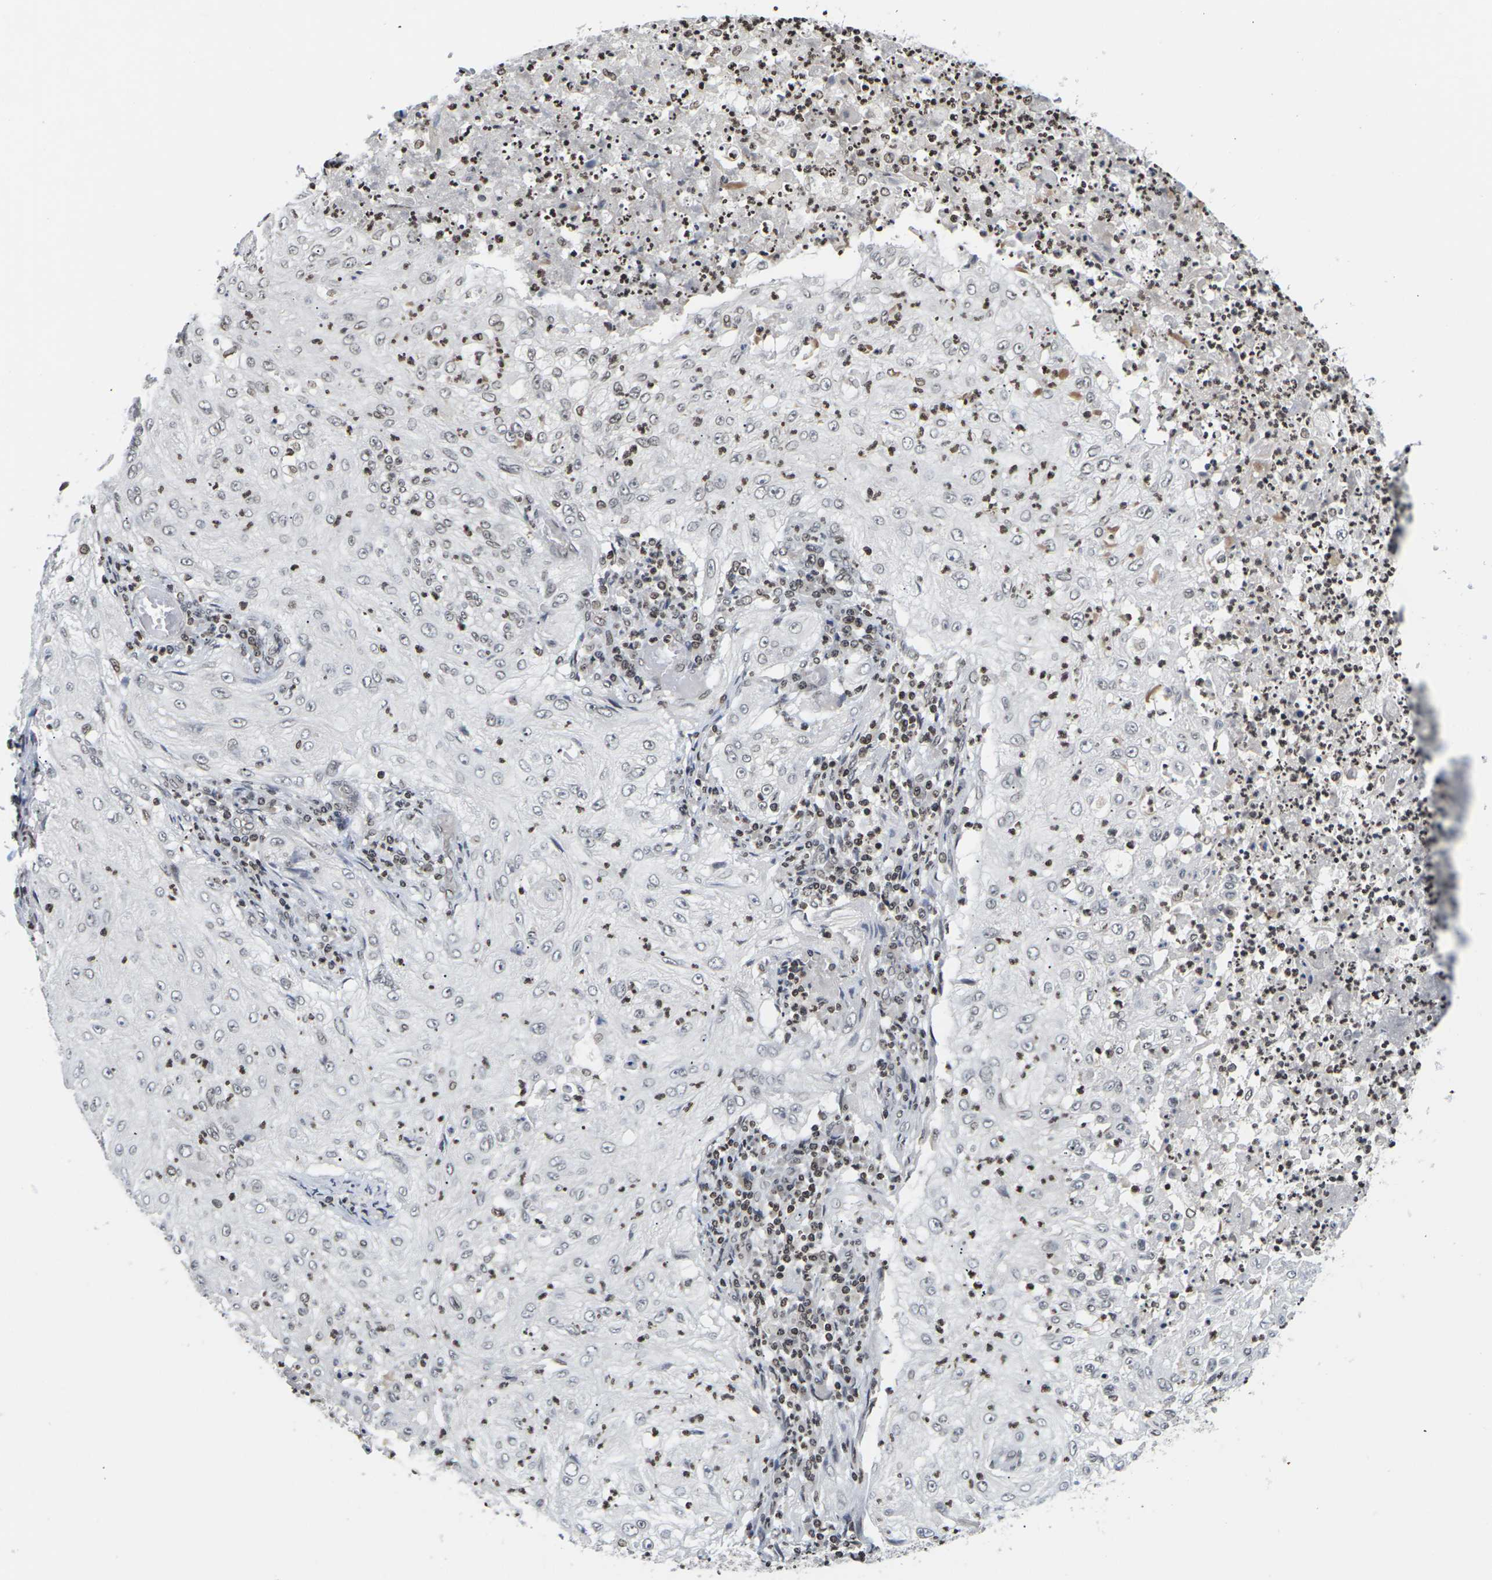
{"staining": {"intensity": "moderate", "quantity": ">75%", "location": "nuclear"}, "tissue": "lung cancer", "cell_type": "Tumor cells", "image_type": "cancer", "snomed": [{"axis": "morphology", "description": "Inflammation, NOS"}, {"axis": "morphology", "description": "Squamous cell carcinoma, NOS"}, {"axis": "topography", "description": "Lymph node"}, {"axis": "topography", "description": "Soft tissue"}, {"axis": "topography", "description": "Lung"}], "caption": "Lung cancer tissue displays moderate nuclear staining in approximately >75% of tumor cells (DAB IHC, brown staining for protein, blue staining for nuclei).", "gene": "ETV5", "patient": {"sex": "male", "age": 66}}